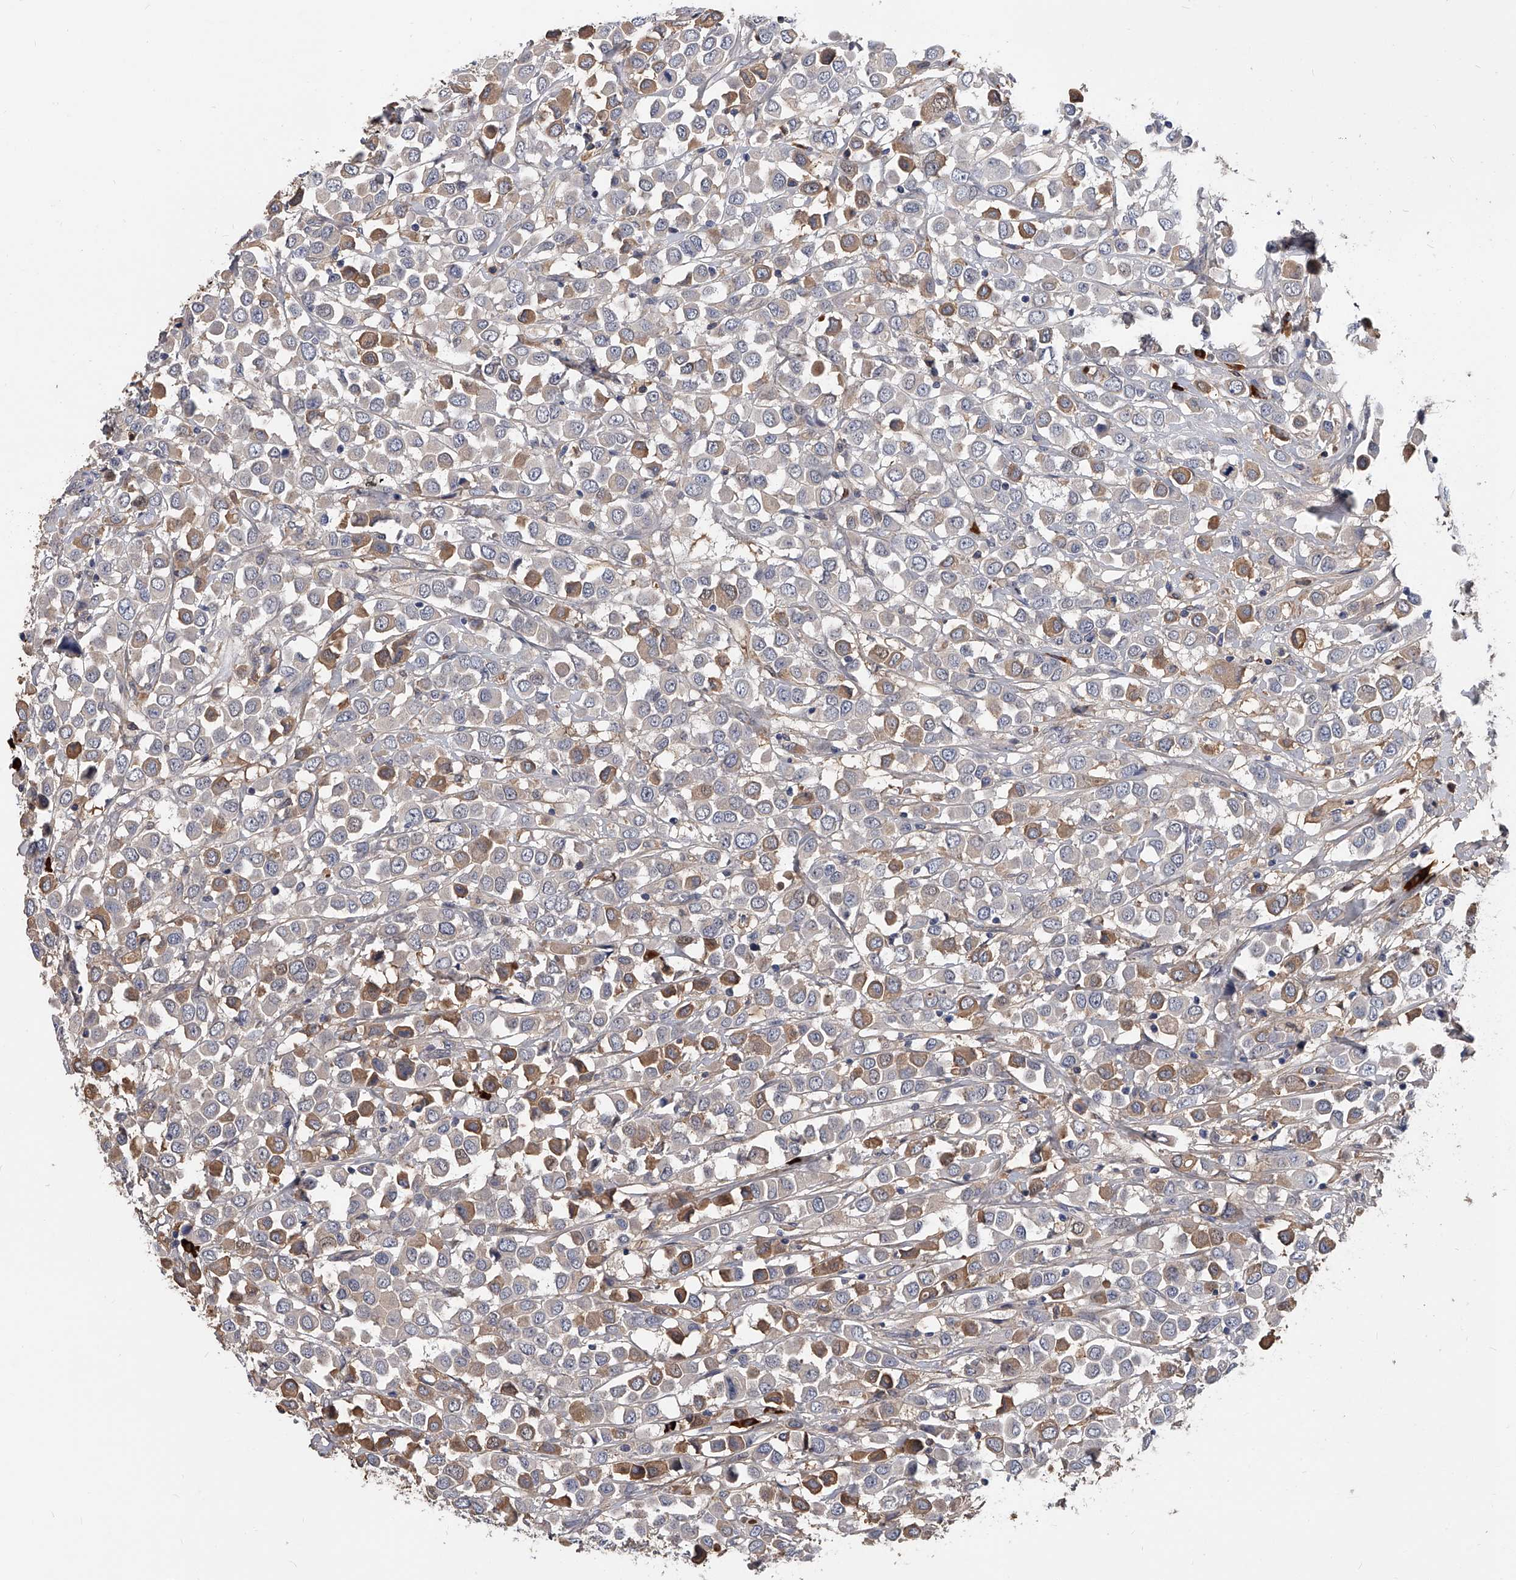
{"staining": {"intensity": "moderate", "quantity": "25%-75%", "location": "cytoplasmic/membranous"}, "tissue": "breast cancer", "cell_type": "Tumor cells", "image_type": "cancer", "snomed": [{"axis": "morphology", "description": "Duct carcinoma"}, {"axis": "topography", "description": "Breast"}], "caption": "A high-resolution micrograph shows immunohistochemistry (IHC) staining of breast cancer, which exhibits moderate cytoplasmic/membranous positivity in approximately 25%-75% of tumor cells.", "gene": "ZNF25", "patient": {"sex": "female", "age": 61}}